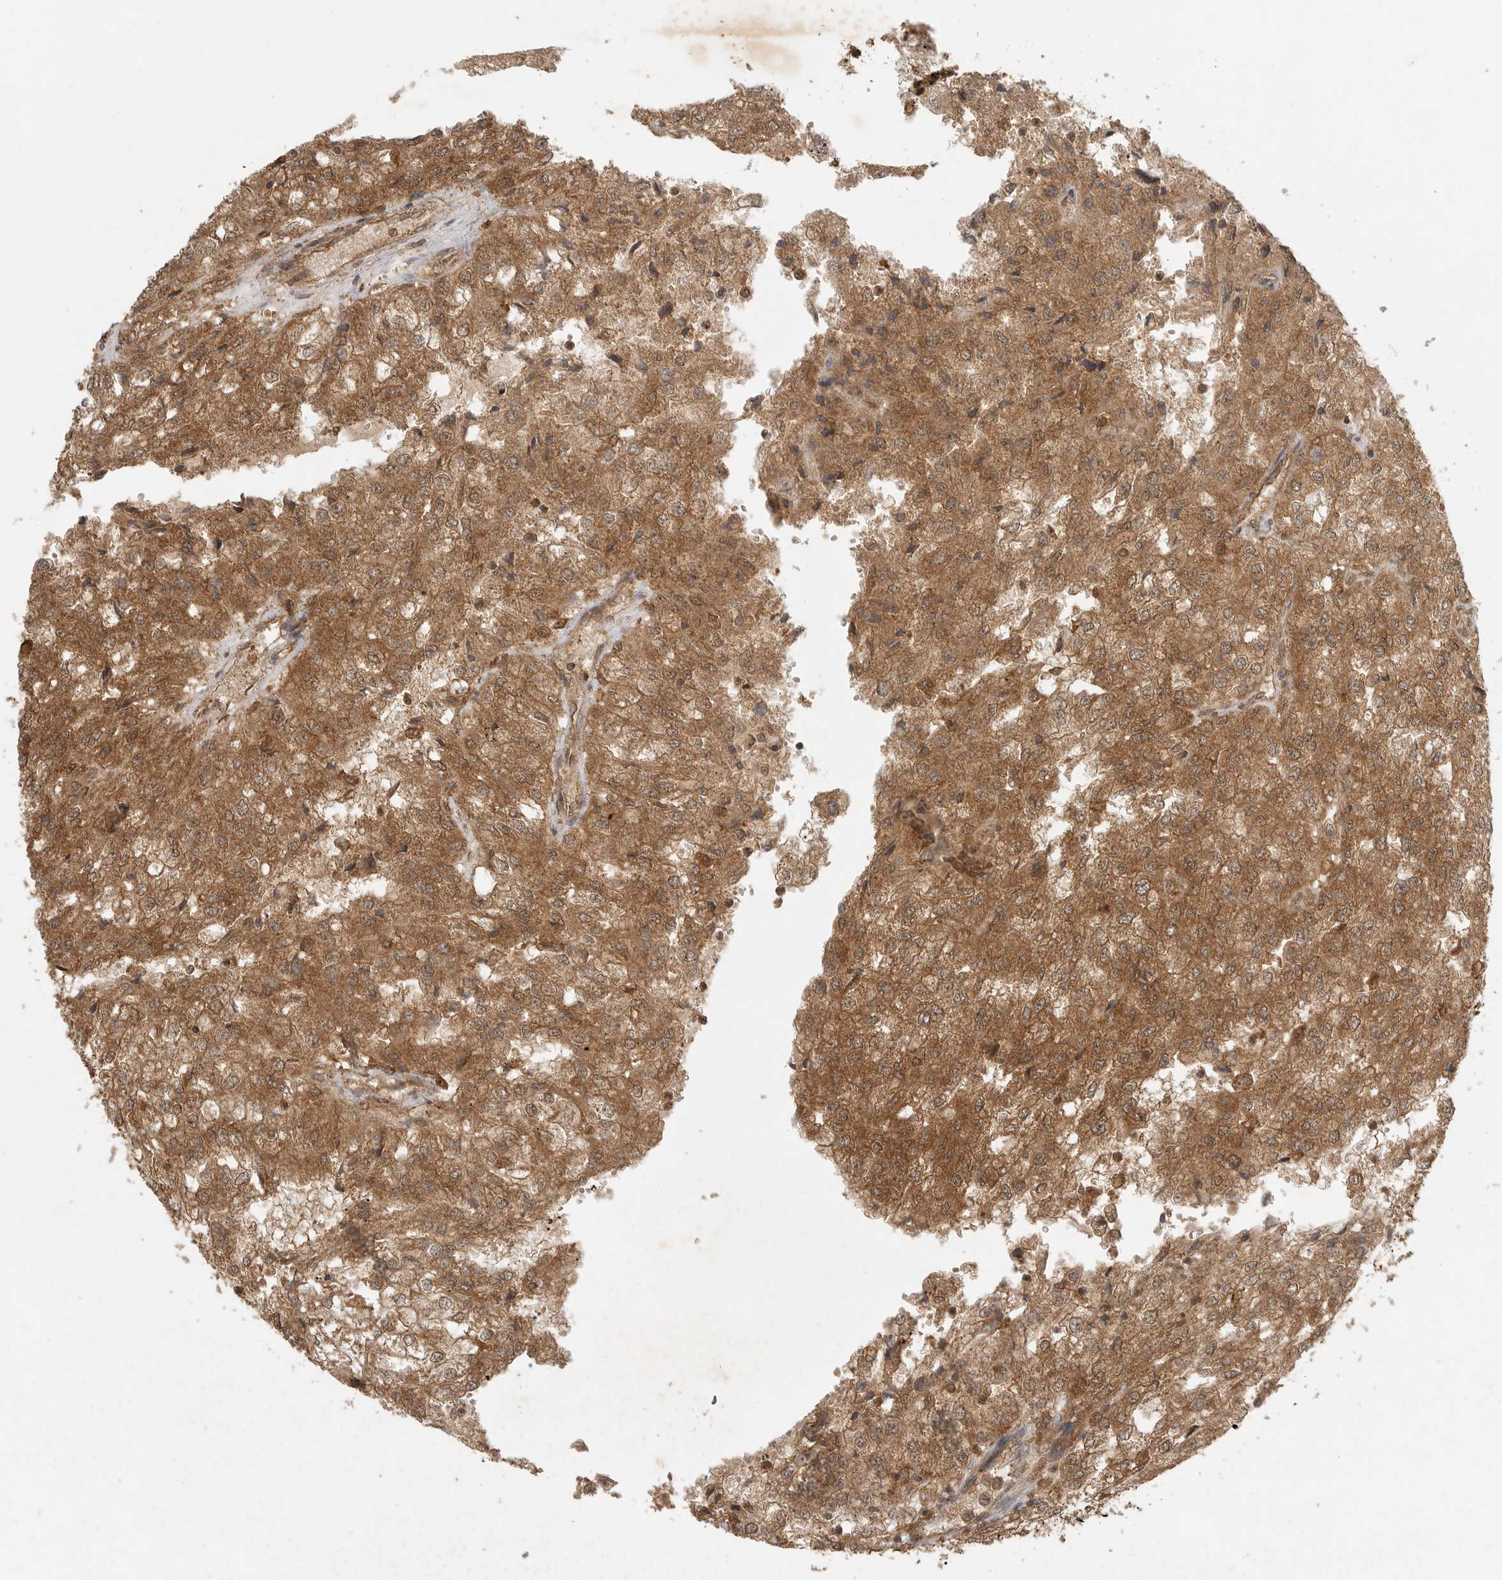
{"staining": {"intensity": "moderate", "quantity": ">75%", "location": "cytoplasmic/membranous,nuclear"}, "tissue": "renal cancer", "cell_type": "Tumor cells", "image_type": "cancer", "snomed": [{"axis": "morphology", "description": "Adenocarcinoma, NOS"}, {"axis": "topography", "description": "Kidney"}], "caption": "DAB immunohistochemical staining of human renal adenocarcinoma reveals moderate cytoplasmic/membranous and nuclear protein staining in about >75% of tumor cells. The protein of interest is stained brown, and the nuclei are stained in blue (DAB (3,3'-diaminobenzidine) IHC with brightfield microscopy, high magnification).", "gene": "ICOSLG", "patient": {"sex": "female", "age": 54}}